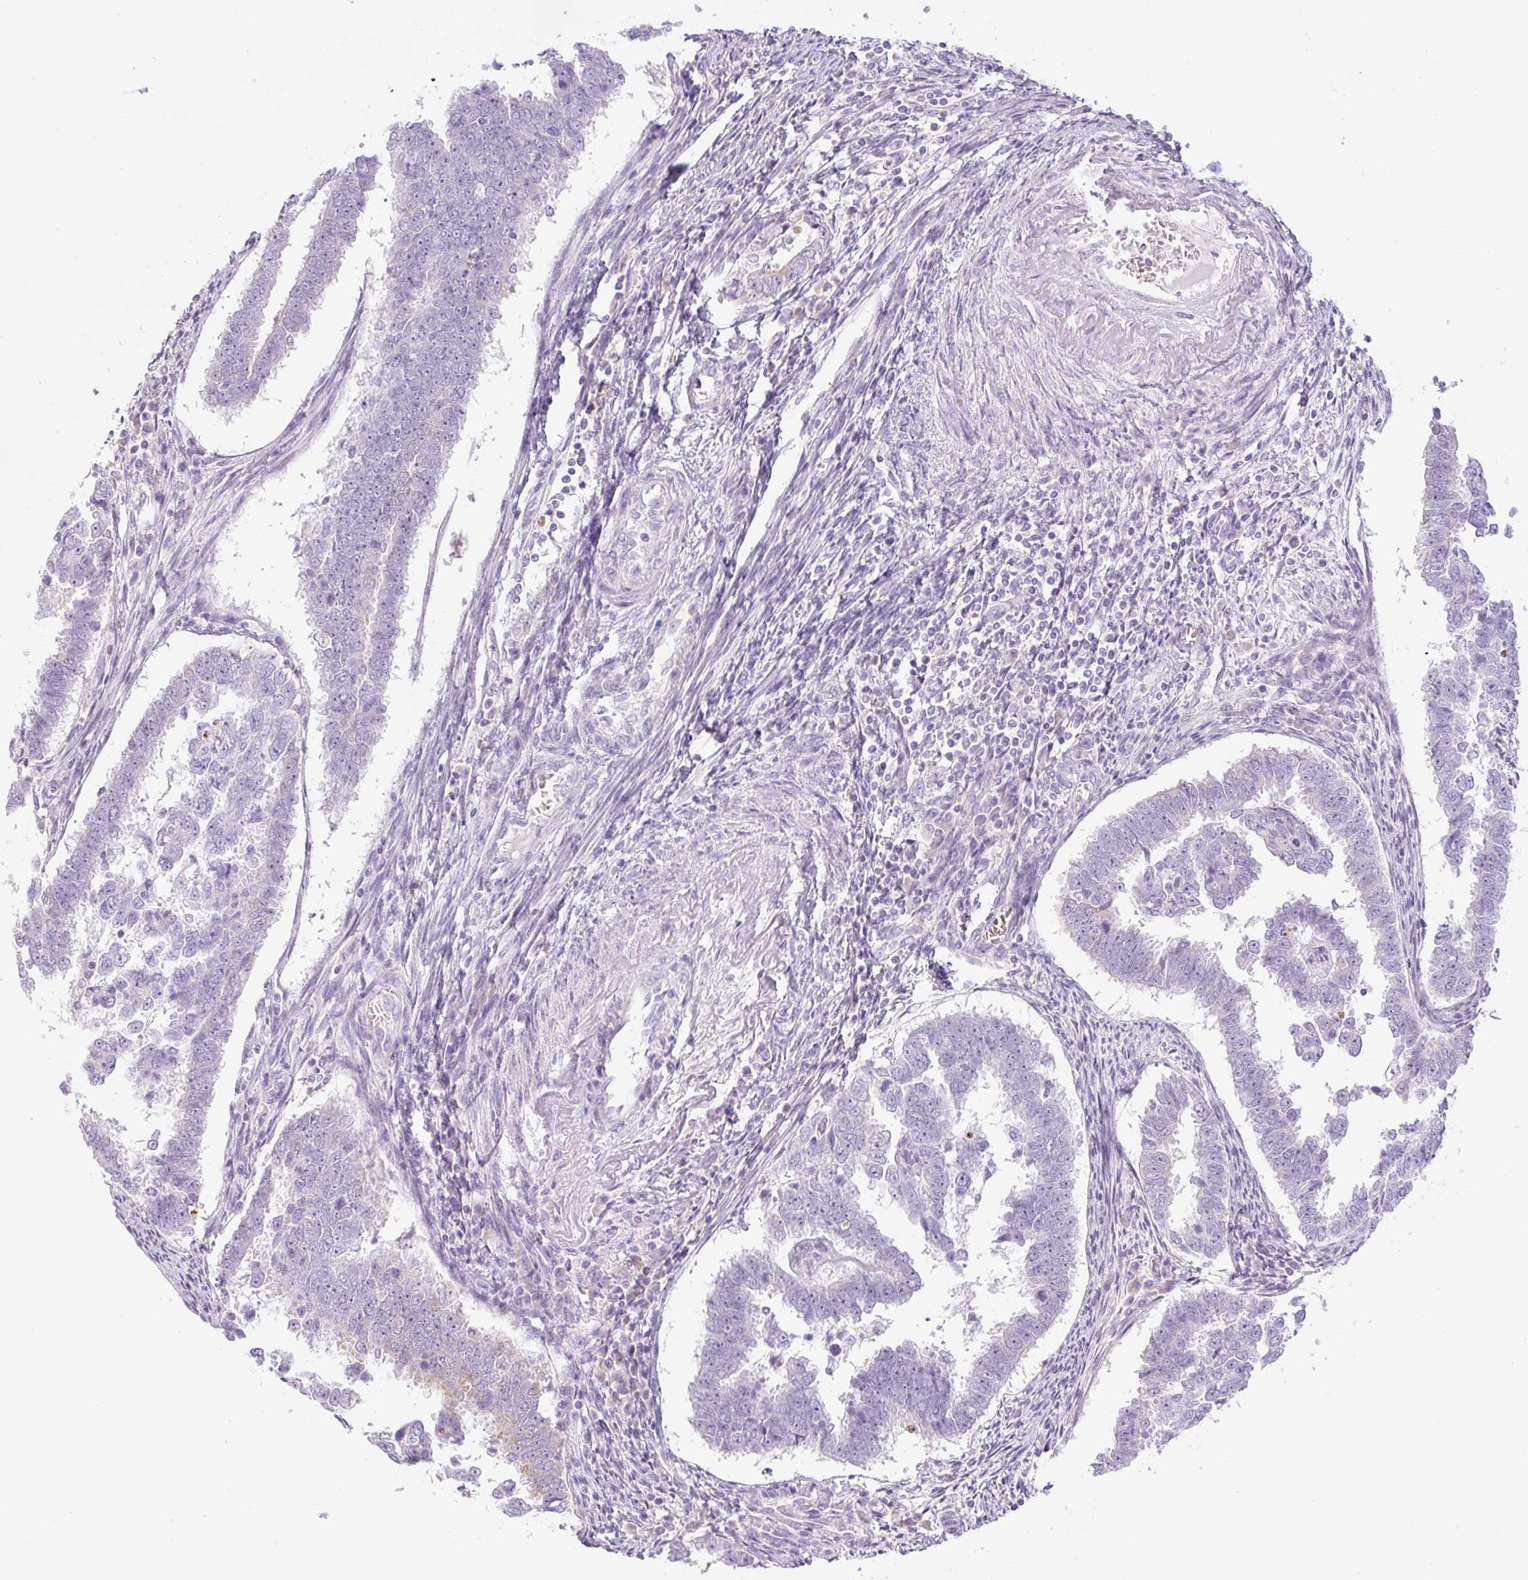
{"staining": {"intensity": "negative", "quantity": "none", "location": "none"}, "tissue": "endometrial cancer", "cell_type": "Tumor cells", "image_type": "cancer", "snomed": [{"axis": "morphology", "description": "Adenocarcinoma, NOS"}, {"axis": "topography", "description": "Endometrium"}], "caption": "A micrograph of endometrial cancer stained for a protein exhibits no brown staining in tumor cells.", "gene": "MIA2", "patient": {"sex": "female", "age": 75}}